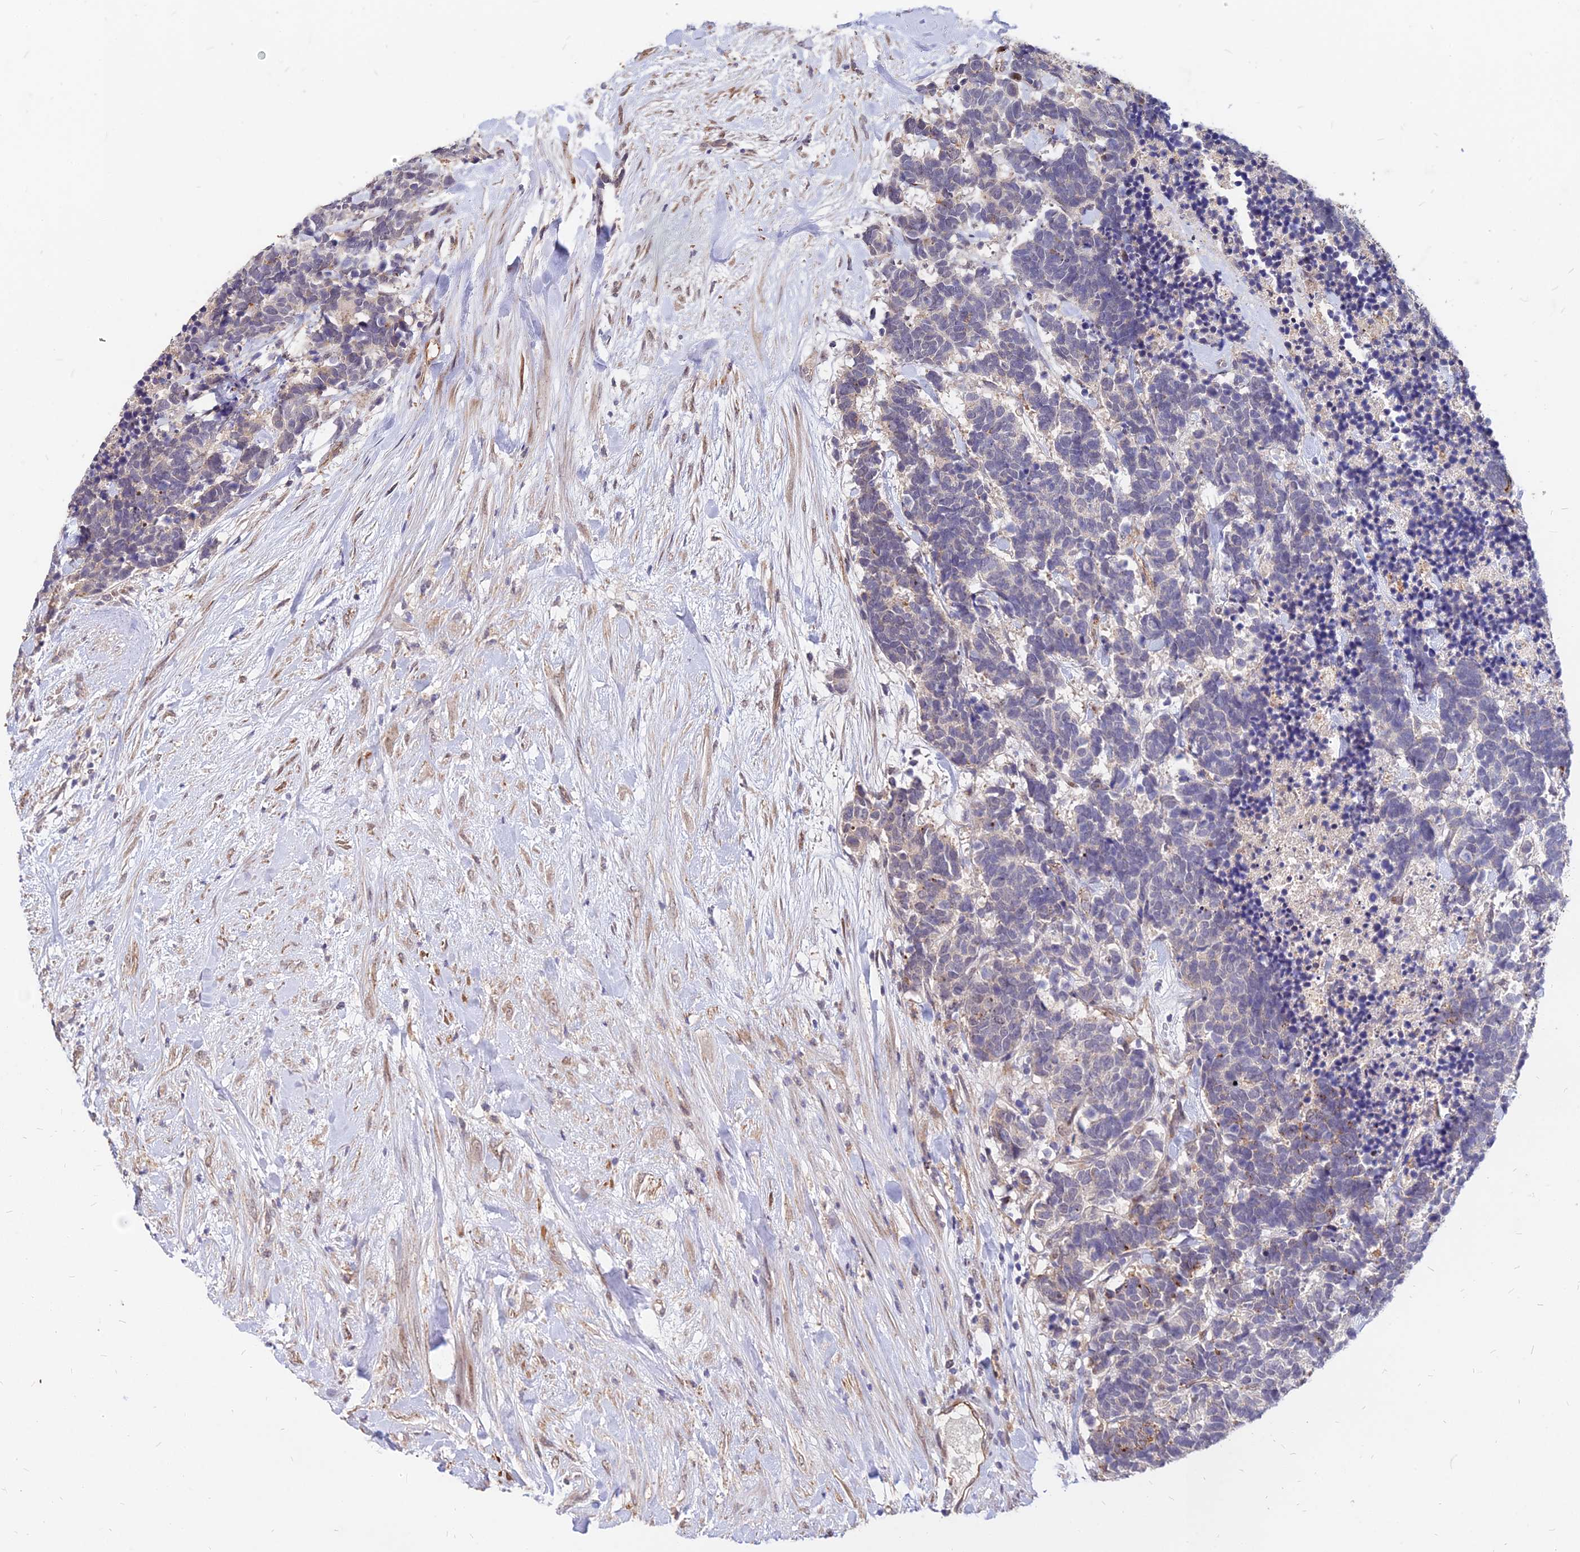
{"staining": {"intensity": "negative", "quantity": "none", "location": "none"}, "tissue": "carcinoid", "cell_type": "Tumor cells", "image_type": "cancer", "snomed": [{"axis": "morphology", "description": "Carcinoma, NOS"}, {"axis": "morphology", "description": "Carcinoid, malignant, NOS"}, {"axis": "topography", "description": "Prostate"}], "caption": "Image shows no significant protein staining in tumor cells of malignant carcinoid.", "gene": "C11orf68", "patient": {"sex": "male", "age": 57}}